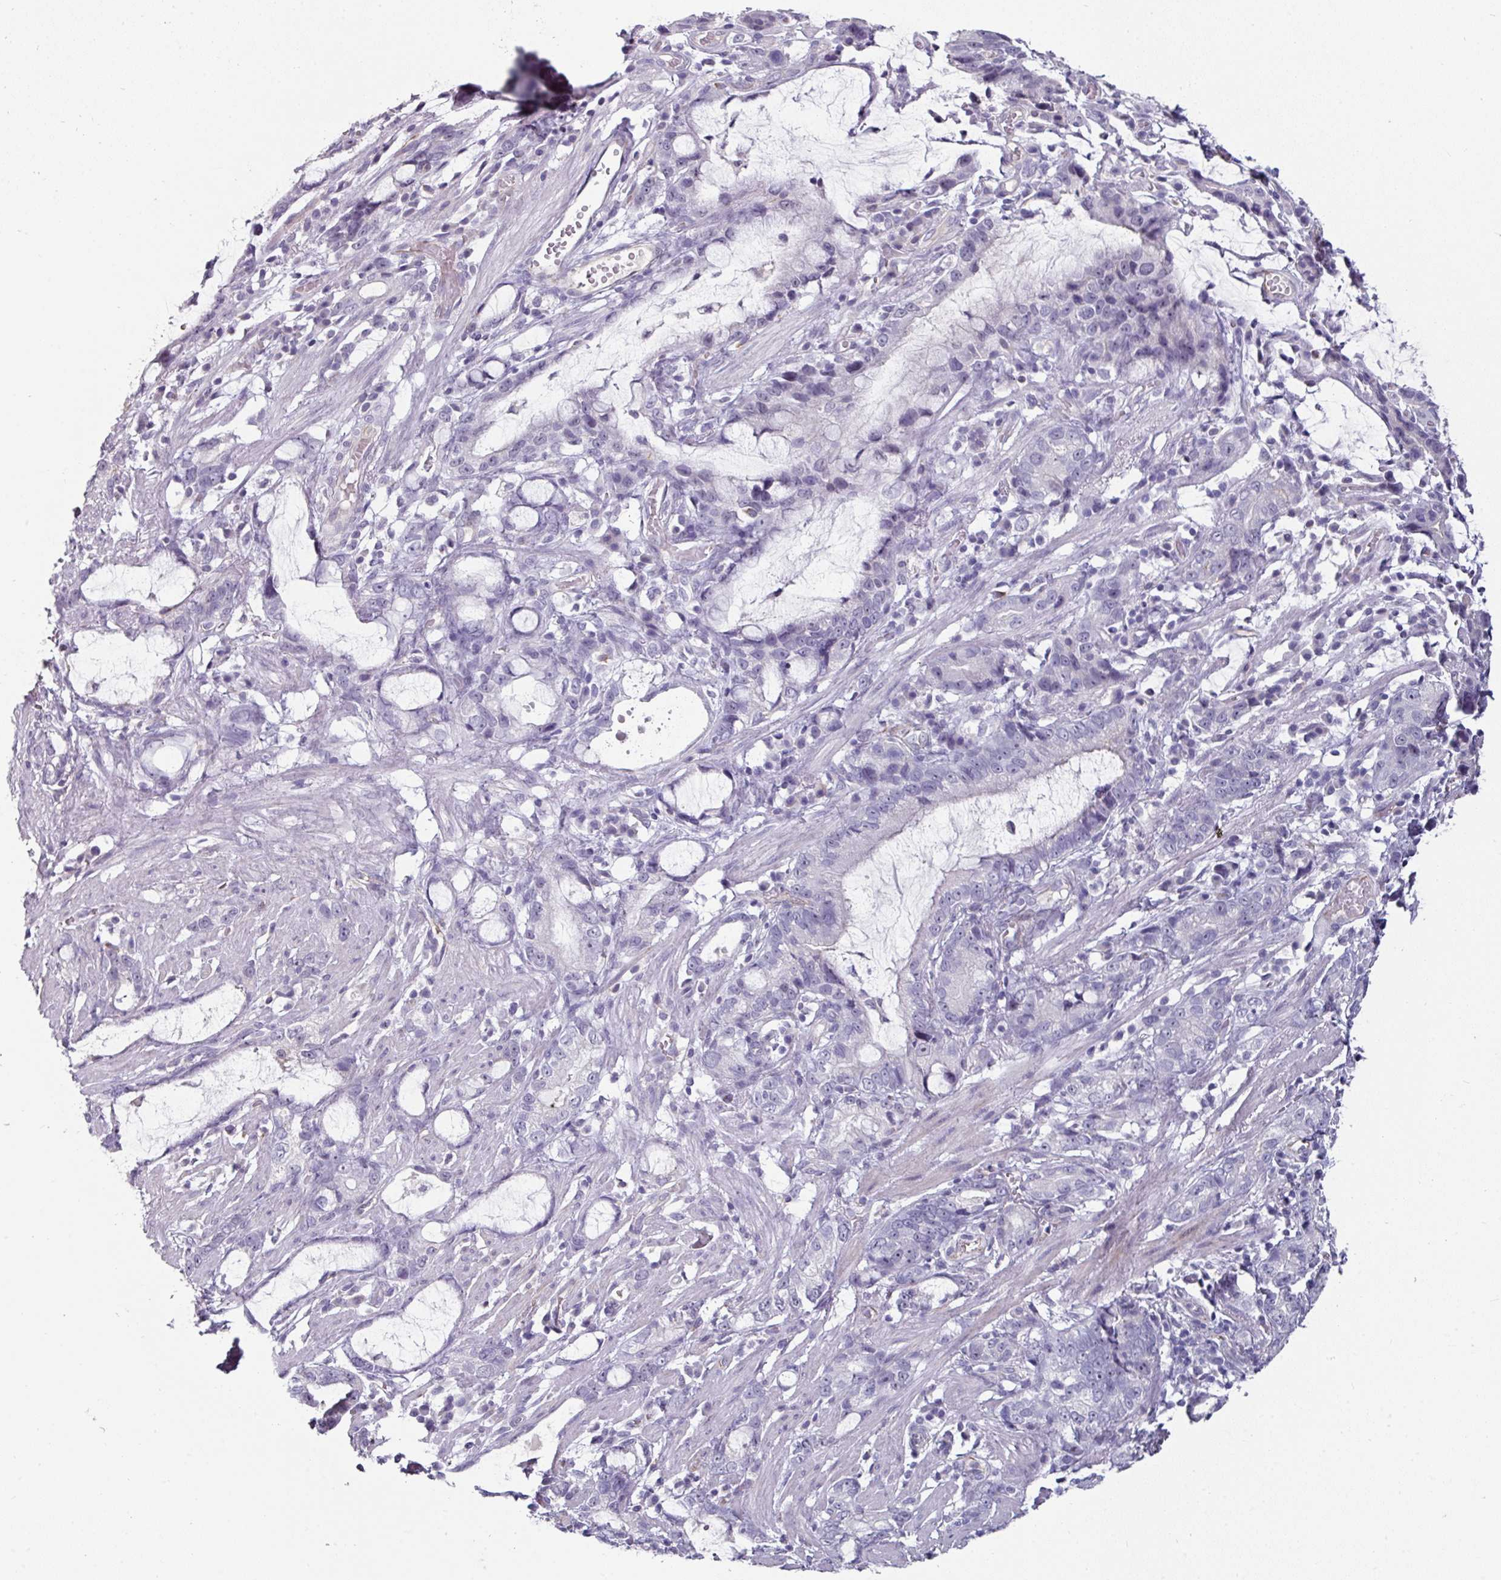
{"staining": {"intensity": "negative", "quantity": "none", "location": "none"}, "tissue": "stomach cancer", "cell_type": "Tumor cells", "image_type": "cancer", "snomed": [{"axis": "morphology", "description": "Adenocarcinoma, NOS"}, {"axis": "topography", "description": "Stomach"}], "caption": "Stomach cancer (adenocarcinoma) was stained to show a protein in brown. There is no significant staining in tumor cells.", "gene": "EYA3", "patient": {"sex": "male", "age": 55}}